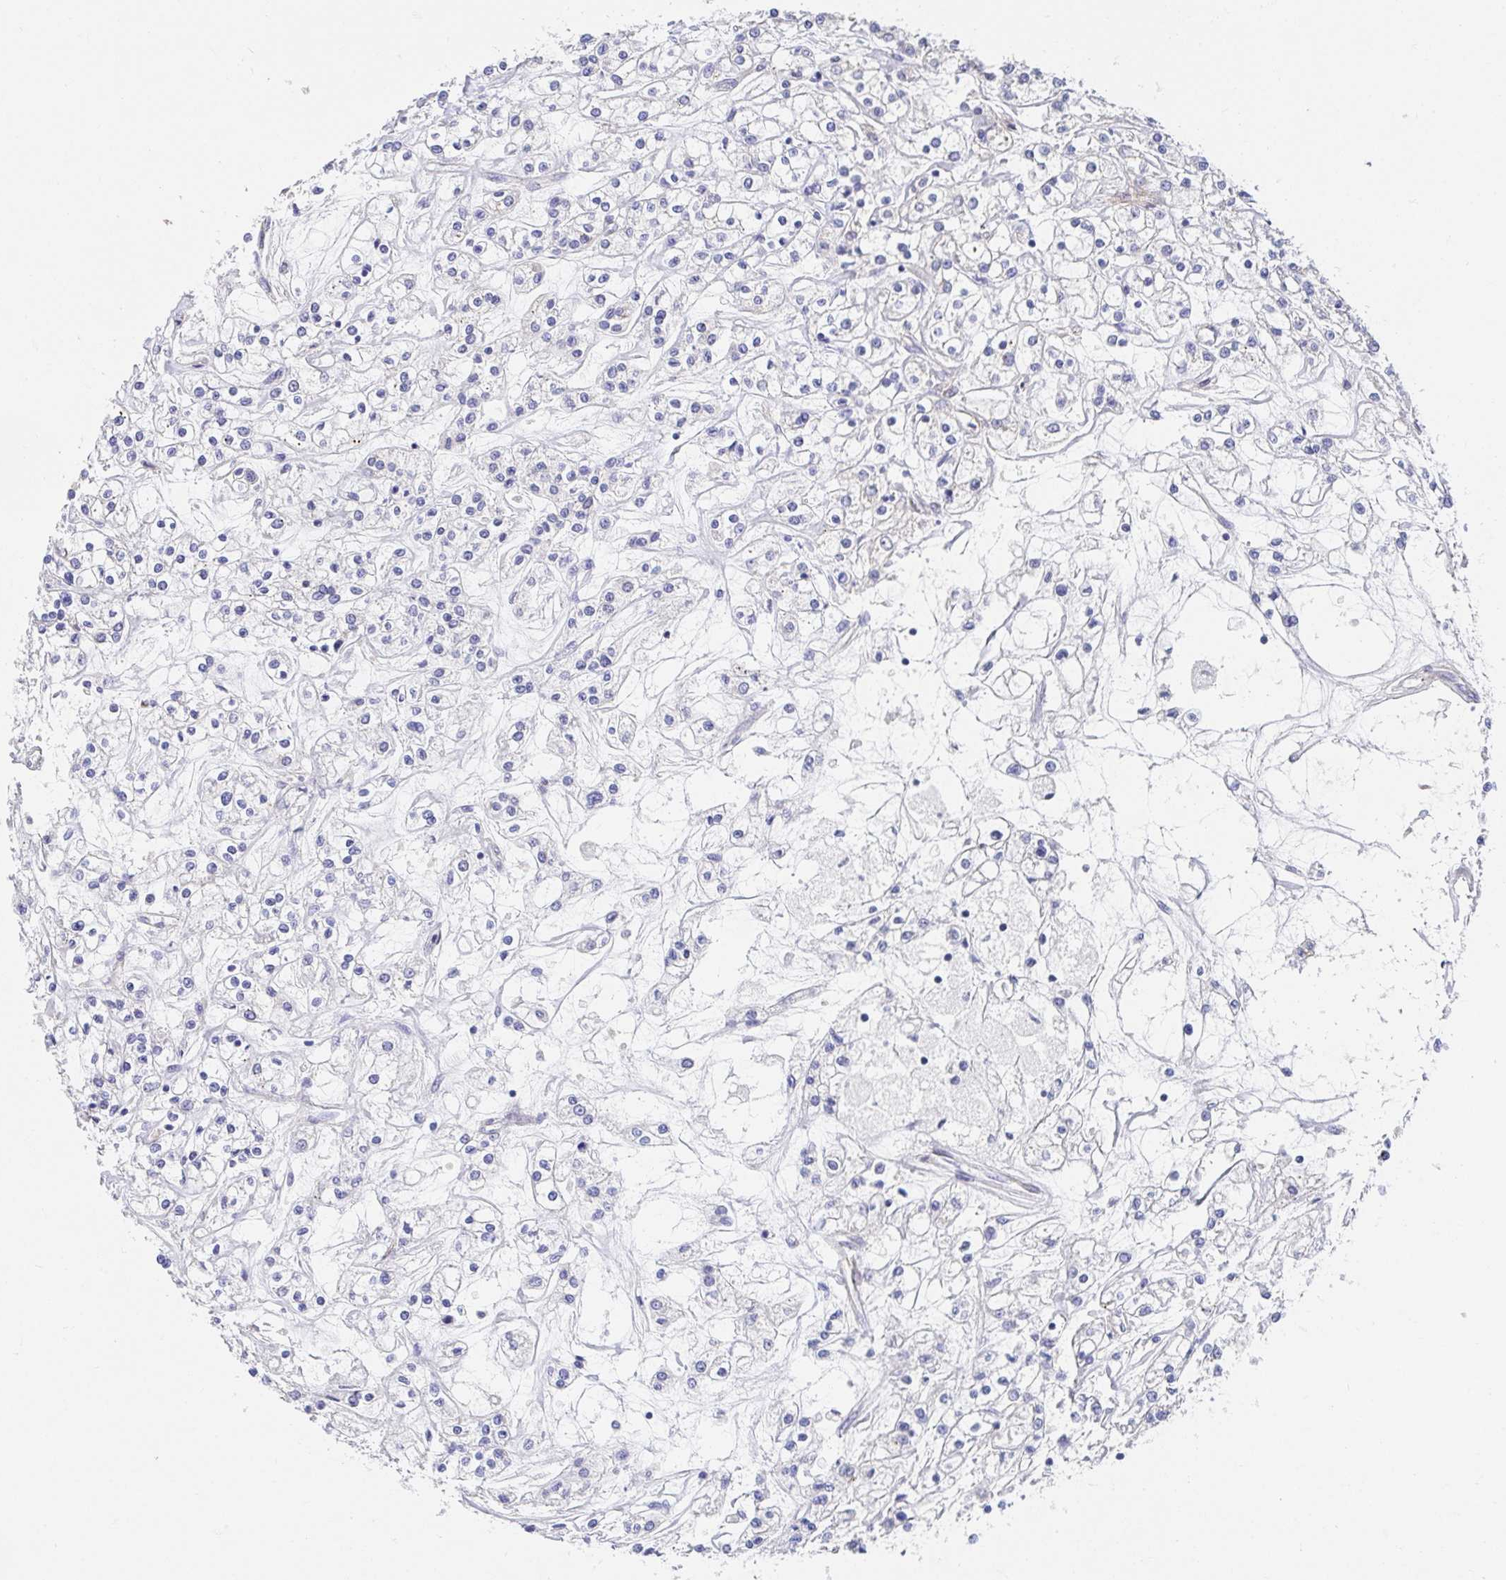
{"staining": {"intensity": "negative", "quantity": "none", "location": "none"}, "tissue": "renal cancer", "cell_type": "Tumor cells", "image_type": "cancer", "snomed": [{"axis": "morphology", "description": "Adenocarcinoma, NOS"}, {"axis": "topography", "description": "Kidney"}], "caption": "There is no significant expression in tumor cells of renal adenocarcinoma.", "gene": "CTTN", "patient": {"sex": "female", "age": 59}}